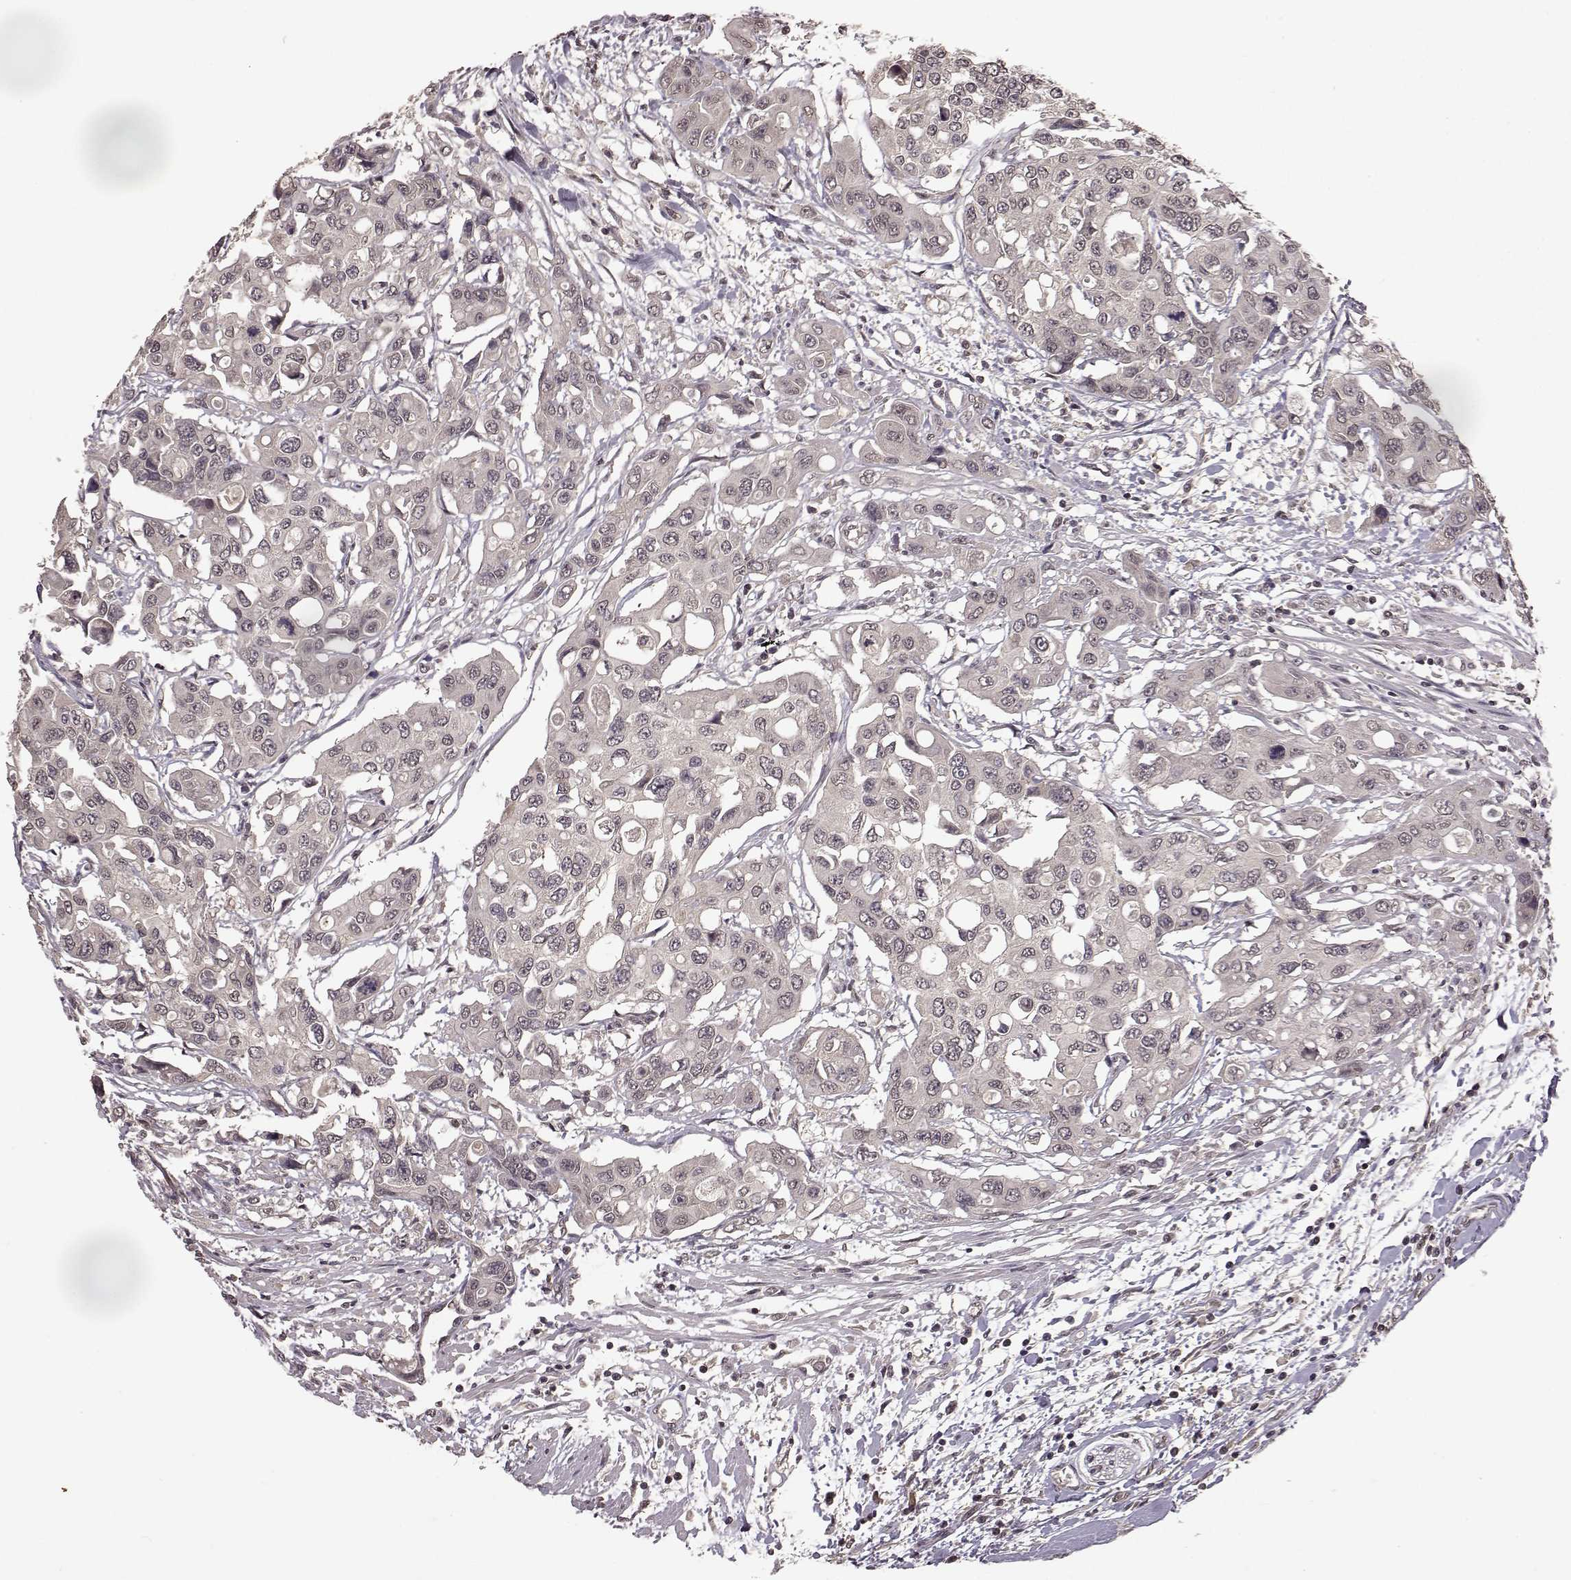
{"staining": {"intensity": "negative", "quantity": "none", "location": "none"}, "tissue": "colorectal cancer", "cell_type": "Tumor cells", "image_type": "cancer", "snomed": [{"axis": "morphology", "description": "Adenocarcinoma, NOS"}, {"axis": "topography", "description": "Colon"}], "caption": "Protein analysis of colorectal cancer displays no significant staining in tumor cells.", "gene": "NTRK2", "patient": {"sex": "male", "age": 77}}